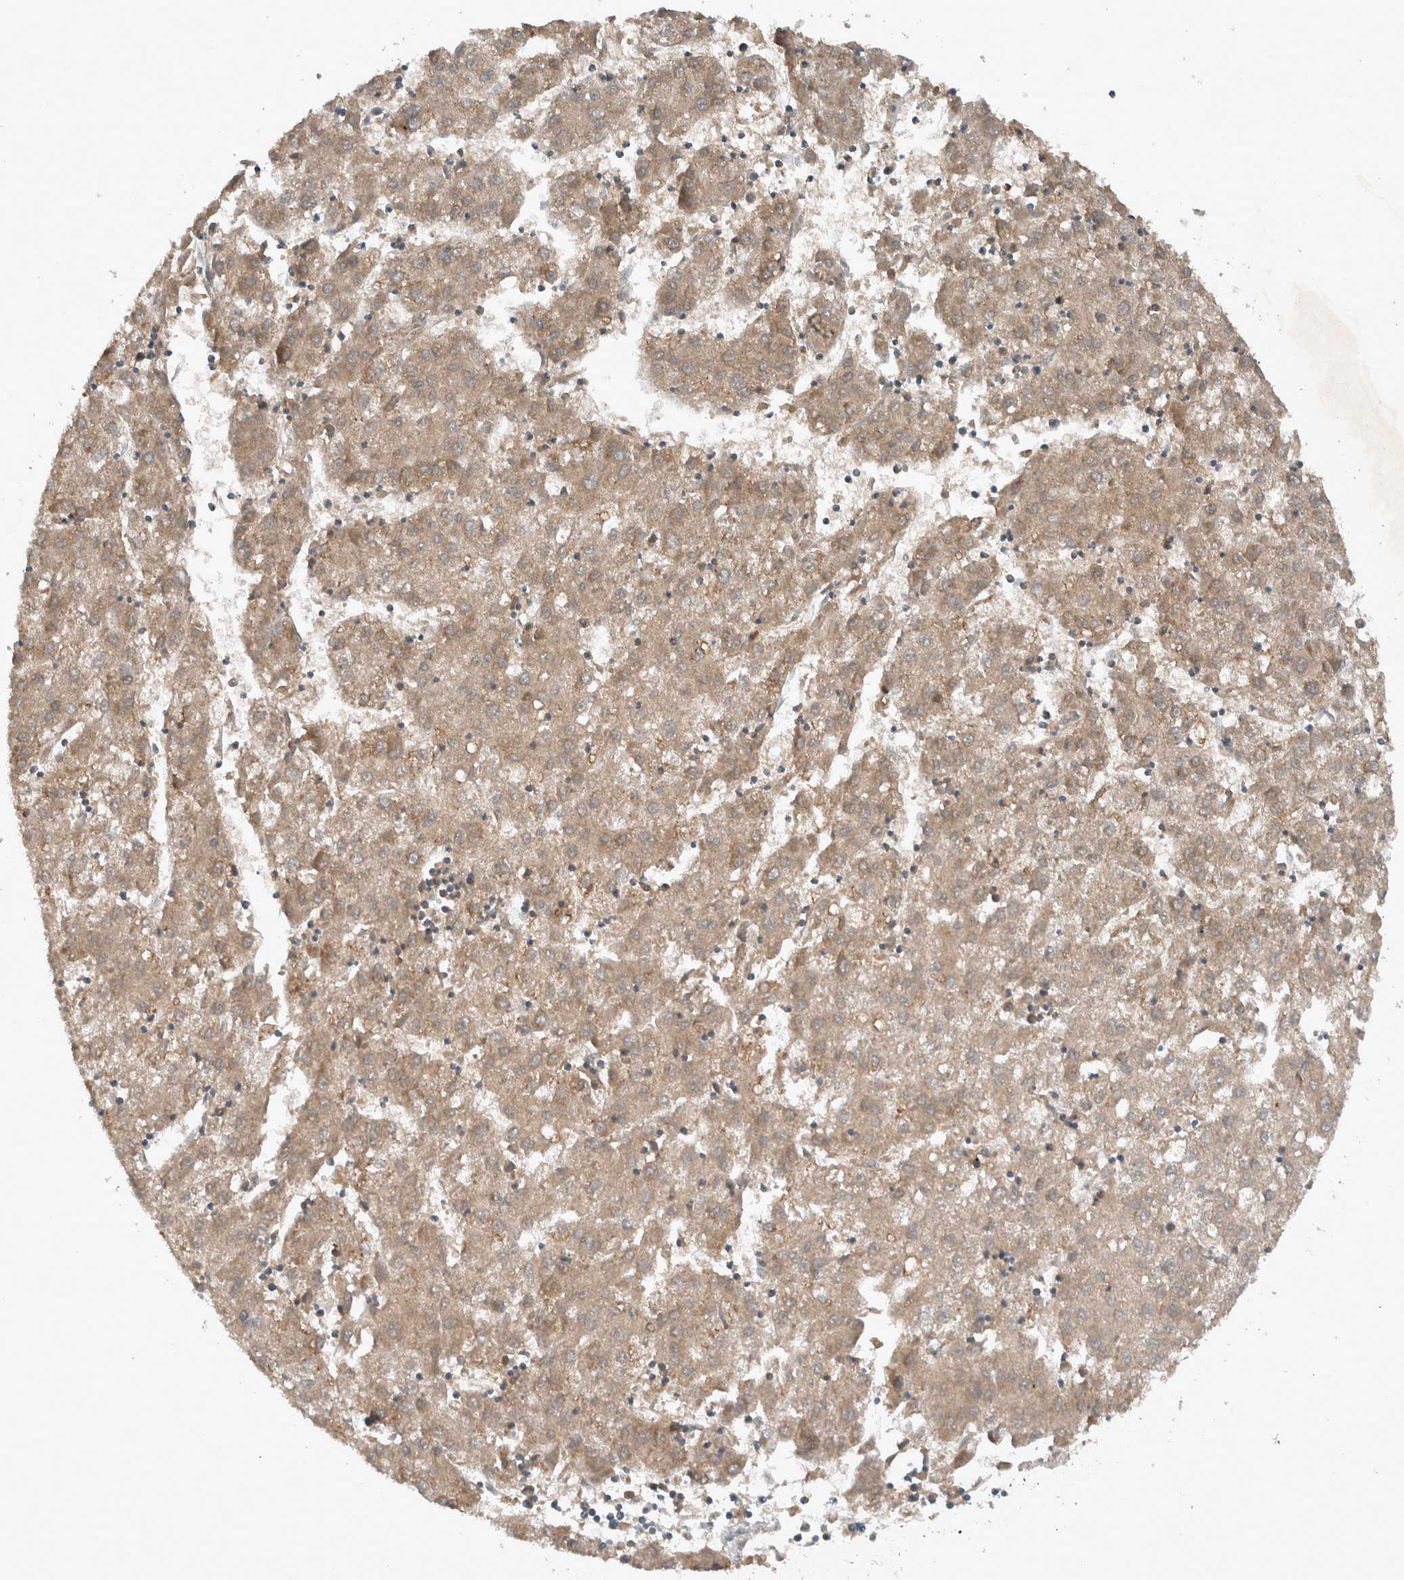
{"staining": {"intensity": "weak", "quantity": ">75%", "location": "cytoplasmic/membranous"}, "tissue": "liver cancer", "cell_type": "Tumor cells", "image_type": "cancer", "snomed": [{"axis": "morphology", "description": "Carcinoma, Hepatocellular, NOS"}, {"axis": "topography", "description": "Liver"}], "caption": "Tumor cells exhibit low levels of weak cytoplasmic/membranous staining in about >75% of cells in liver cancer.", "gene": "UGCG", "patient": {"sex": "male", "age": 72}}